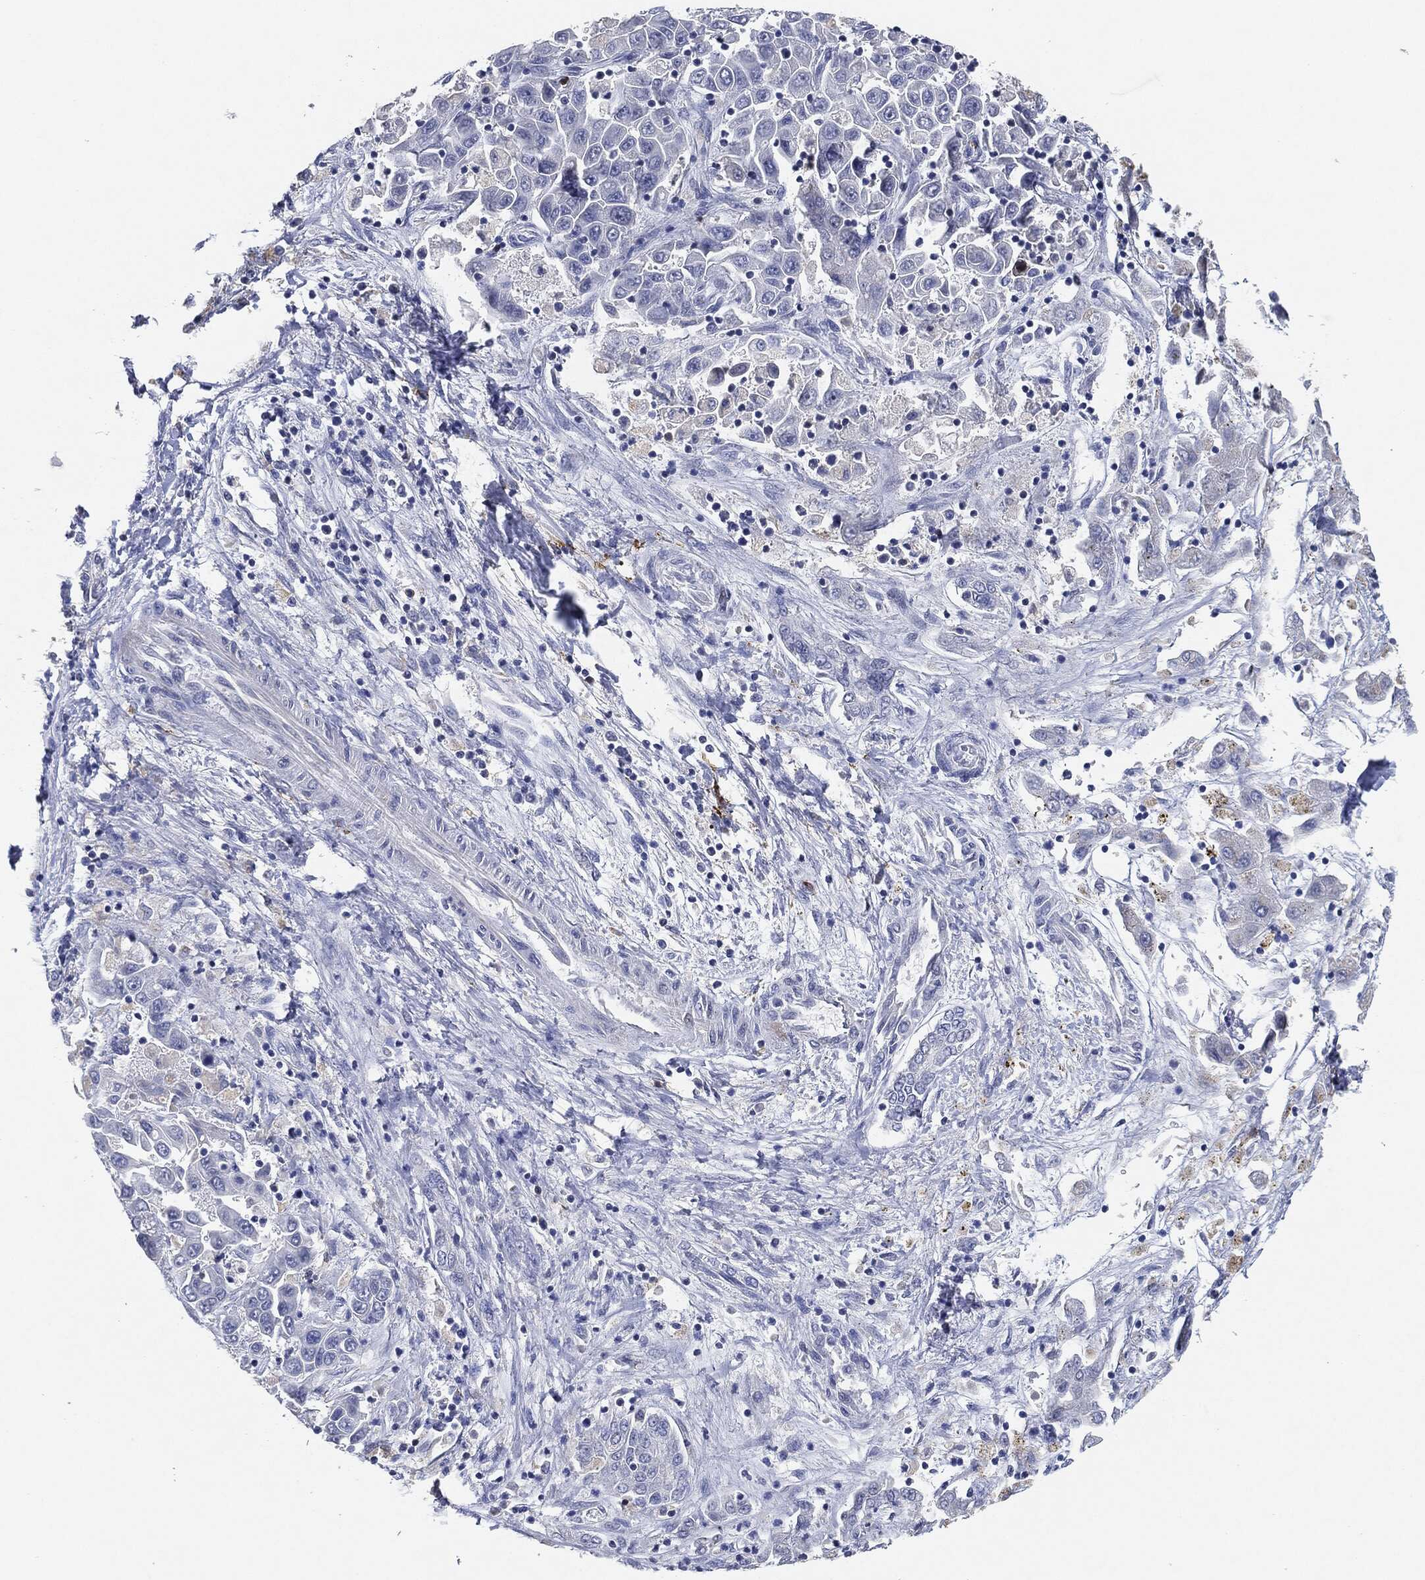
{"staining": {"intensity": "negative", "quantity": "none", "location": "none"}, "tissue": "liver cancer", "cell_type": "Tumor cells", "image_type": "cancer", "snomed": [{"axis": "morphology", "description": "Cholangiocarcinoma"}, {"axis": "topography", "description": "Liver"}], "caption": "IHC micrograph of human liver cancer (cholangiocarcinoma) stained for a protein (brown), which shows no staining in tumor cells.", "gene": "NTRK1", "patient": {"sex": "female", "age": 52}}